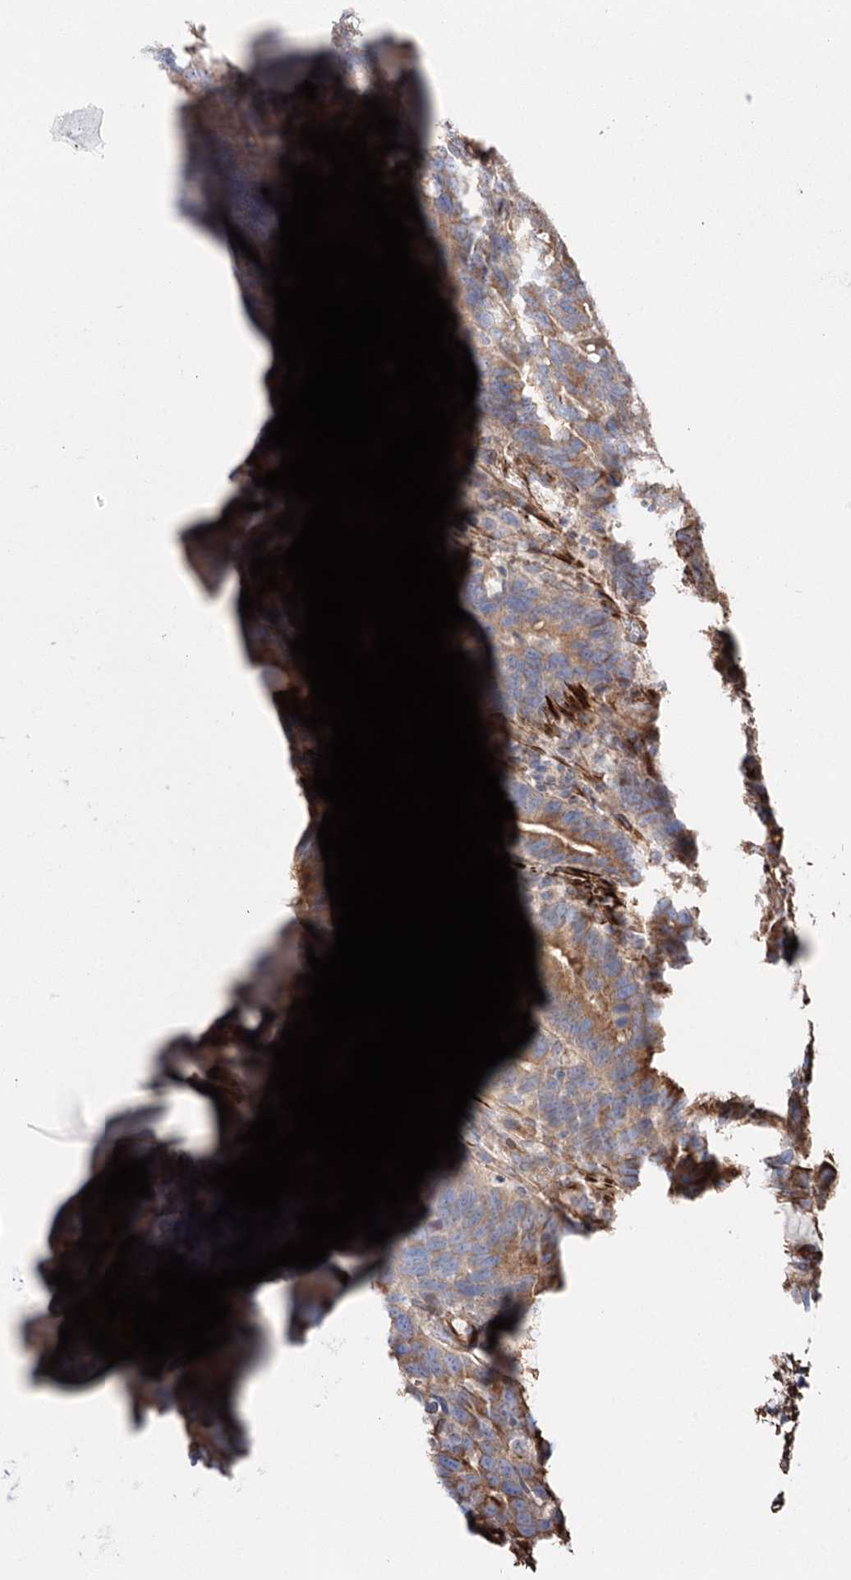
{"staining": {"intensity": "moderate", "quantity": ">75%", "location": "cytoplasmic/membranous"}, "tissue": "colorectal cancer", "cell_type": "Tumor cells", "image_type": "cancer", "snomed": [{"axis": "morphology", "description": "Adenocarcinoma, NOS"}, {"axis": "topography", "description": "Colon"}], "caption": "A histopathology image of colorectal cancer (adenocarcinoma) stained for a protein shows moderate cytoplasmic/membranous brown staining in tumor cells.", "gene": "SUMF1", "patient": {"sex": "female", "age": 66}}